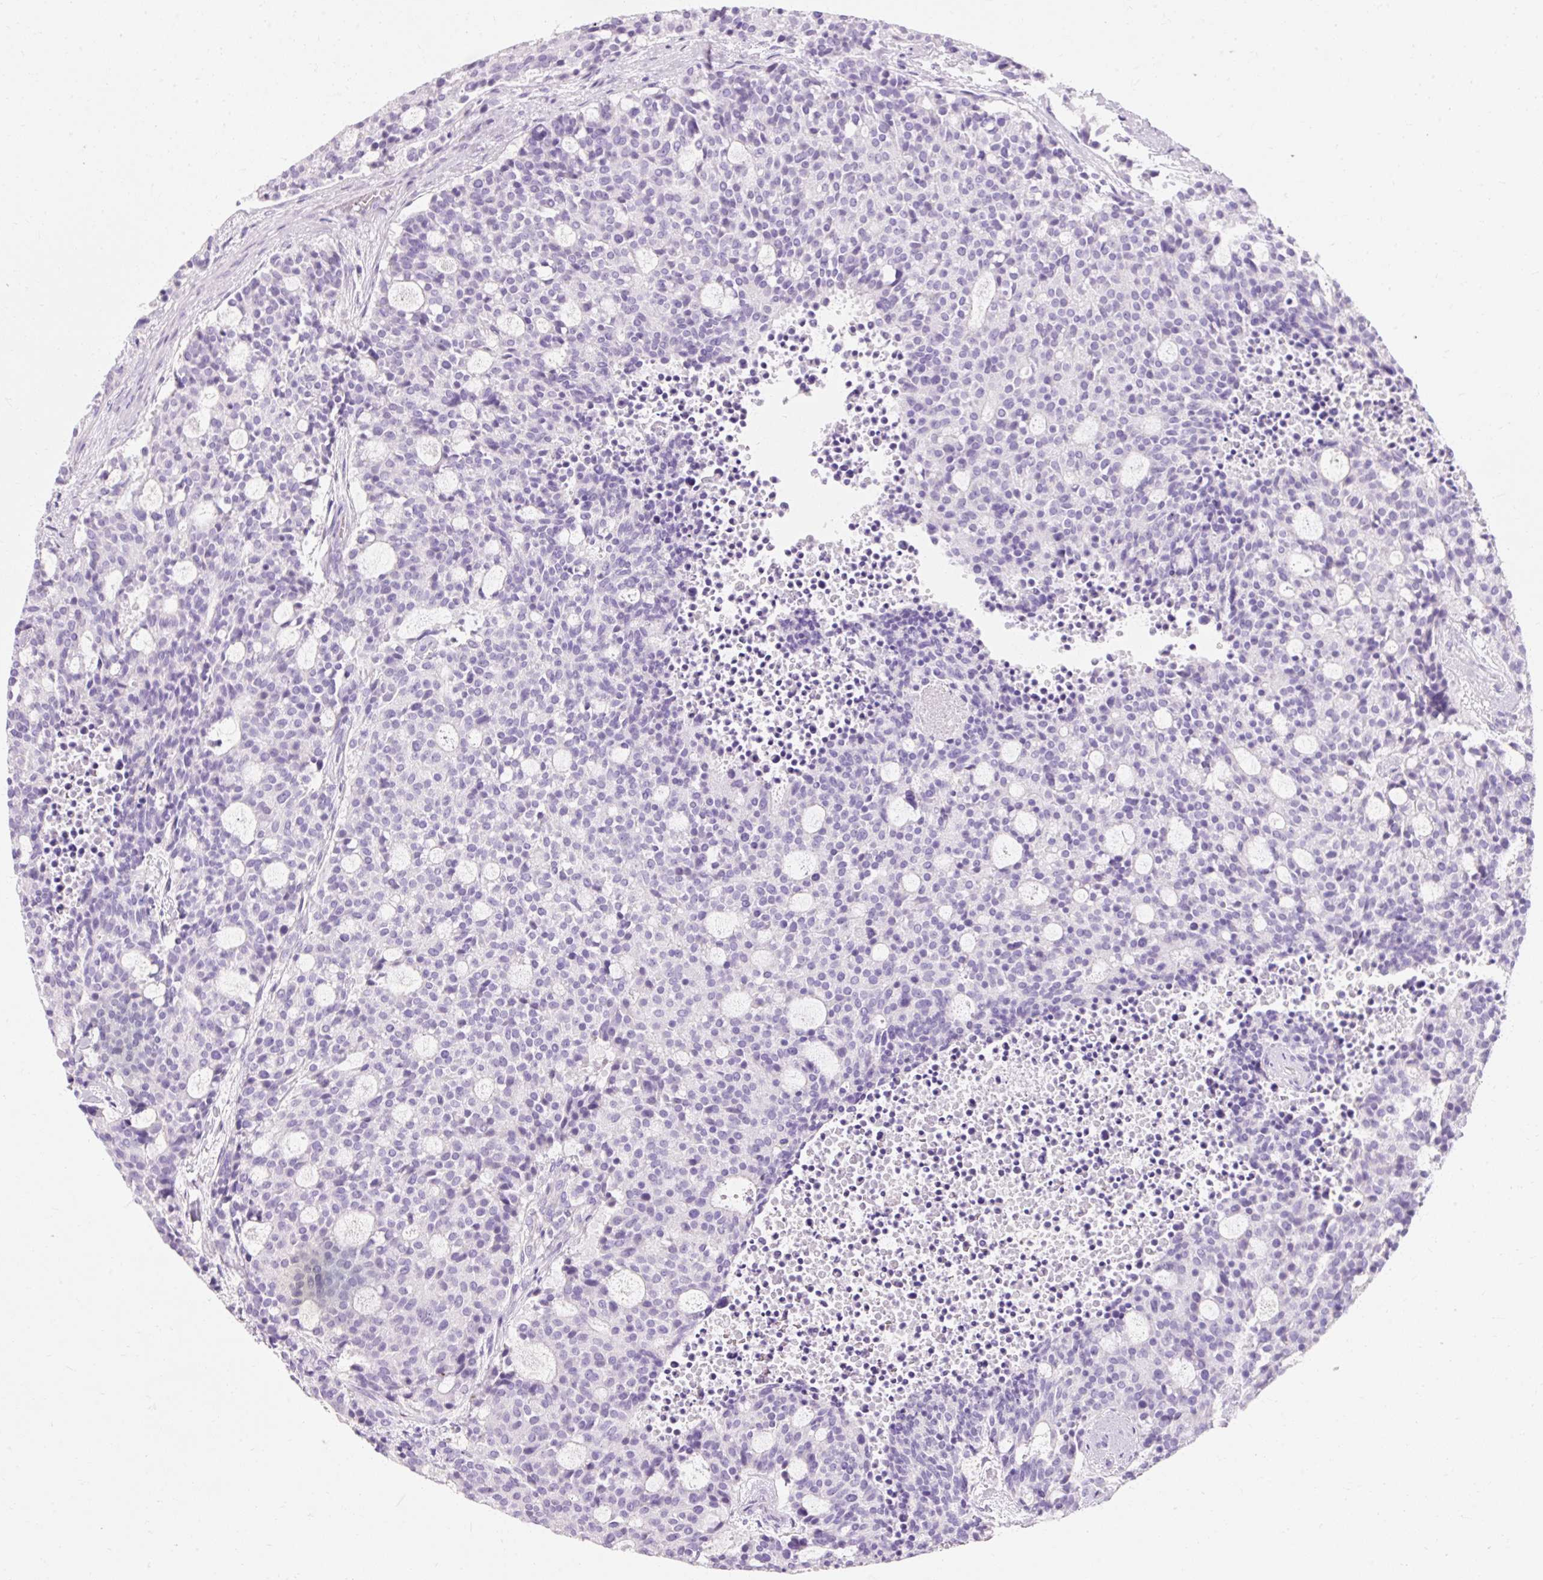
{"staining": {"intensity": "negative", "quantity": "none", "location": "none"}, "tissue": "carcinoid", "cell_type": "Tumor cells", "image_type": "cancer", "snomed": [{"axis": "morphology", "description": "Carcinoid, malignant, NOS"}, {"axis": "topography", "description": "Pancreas"}], "caption": "Human carcinoid stained for a protein using IHC reveals no positivity in tumor cells.", "gene": "TMEM213", "patient": {"sex": "female", "age": 54}}